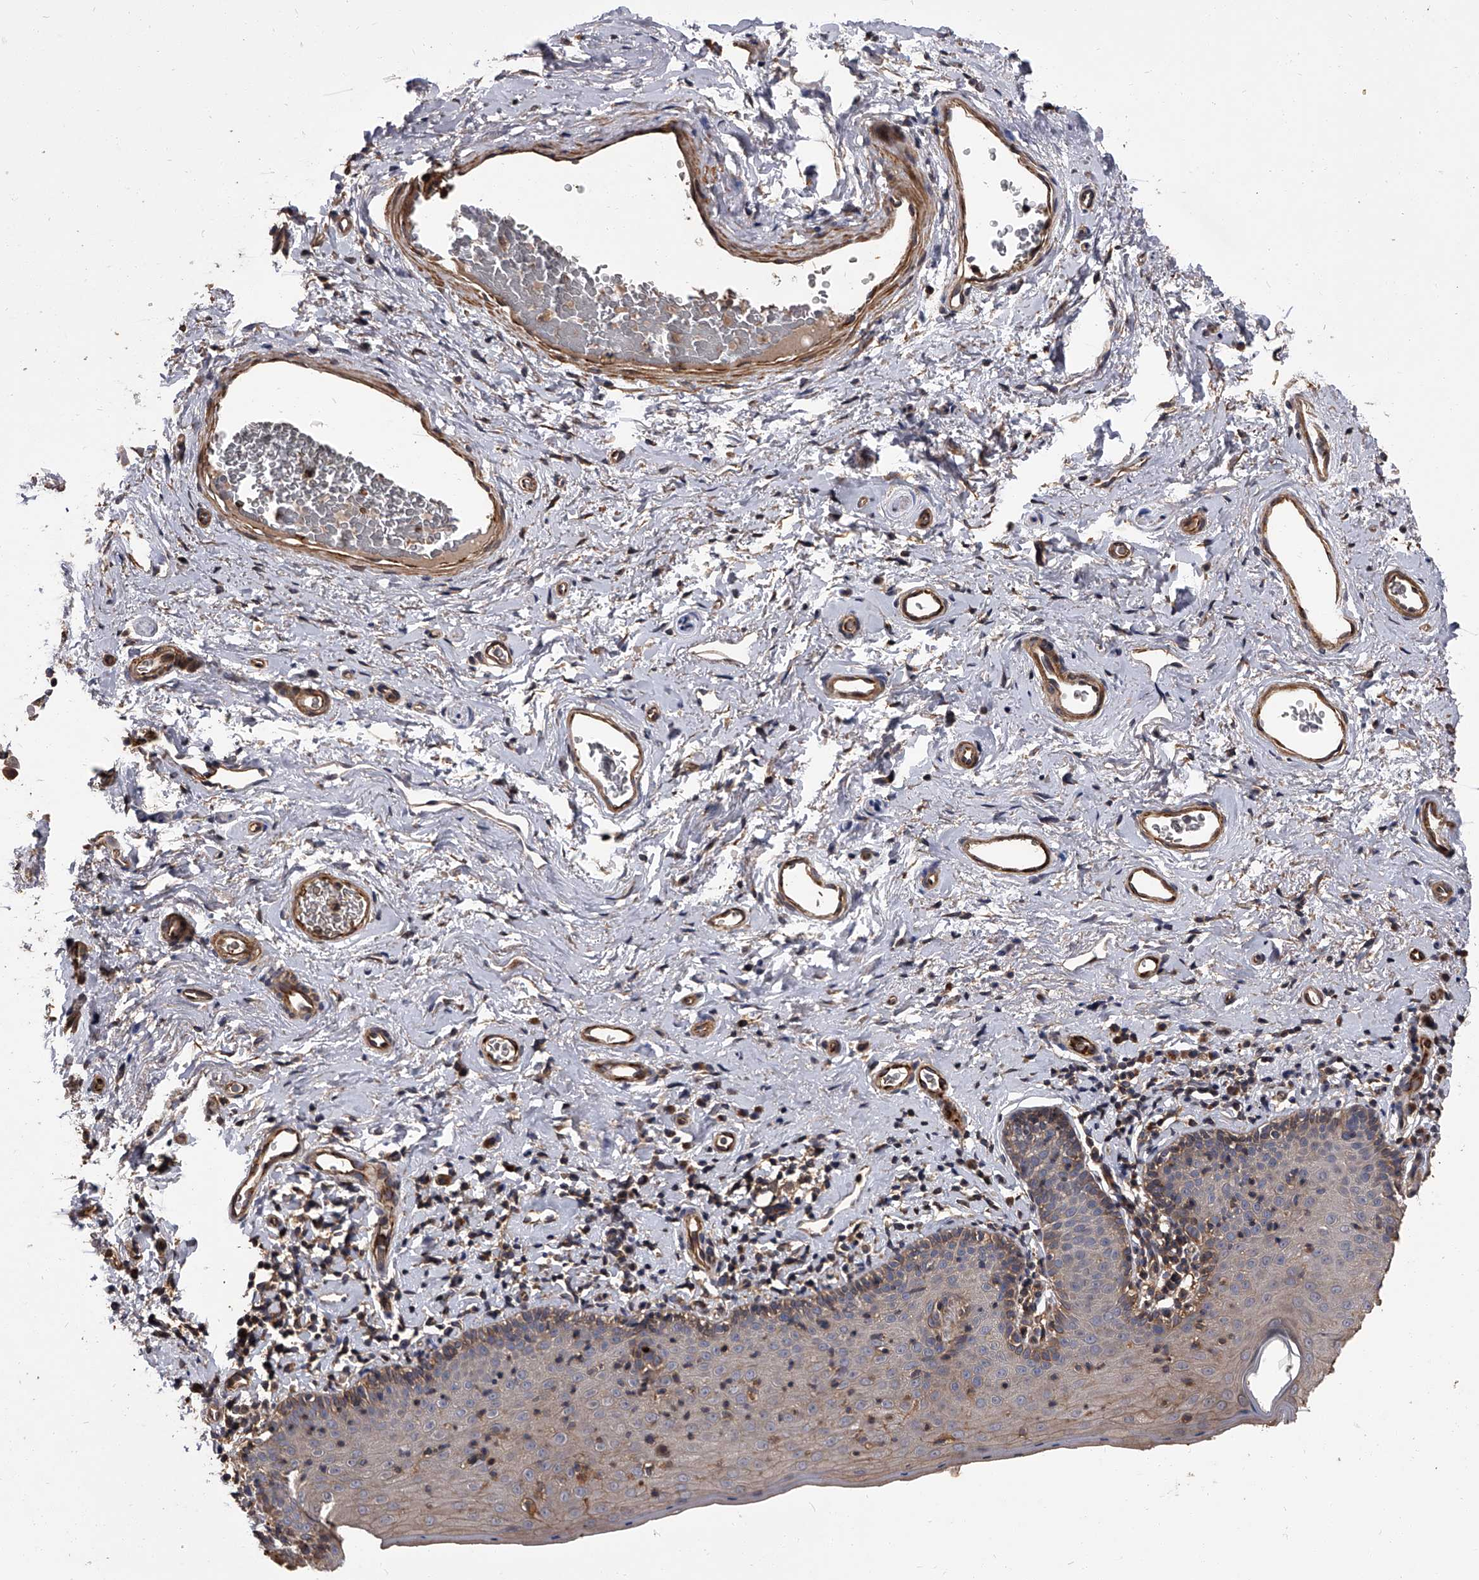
{"staining": {"intensity": "weak", "quantity": "<25%", "location": "cytoplasmic/membranous"}, "tissue": "skin", "cell_type": "Epidermal cells", "image_type": "normal", "snomed": [{"axis": "morphology", "description": "Normal tissue, NOS"}, {"axis": "topography", "description": "Vulva"}], "caption": "High magnification brightfield microscopy of unremarkable skin stained with DAB (brown) and counterstained with hematoxylin (blue): epidermal cells show no significant staining.", "gene": "STK36", "patient": {"sex": "female", "age": 66}}